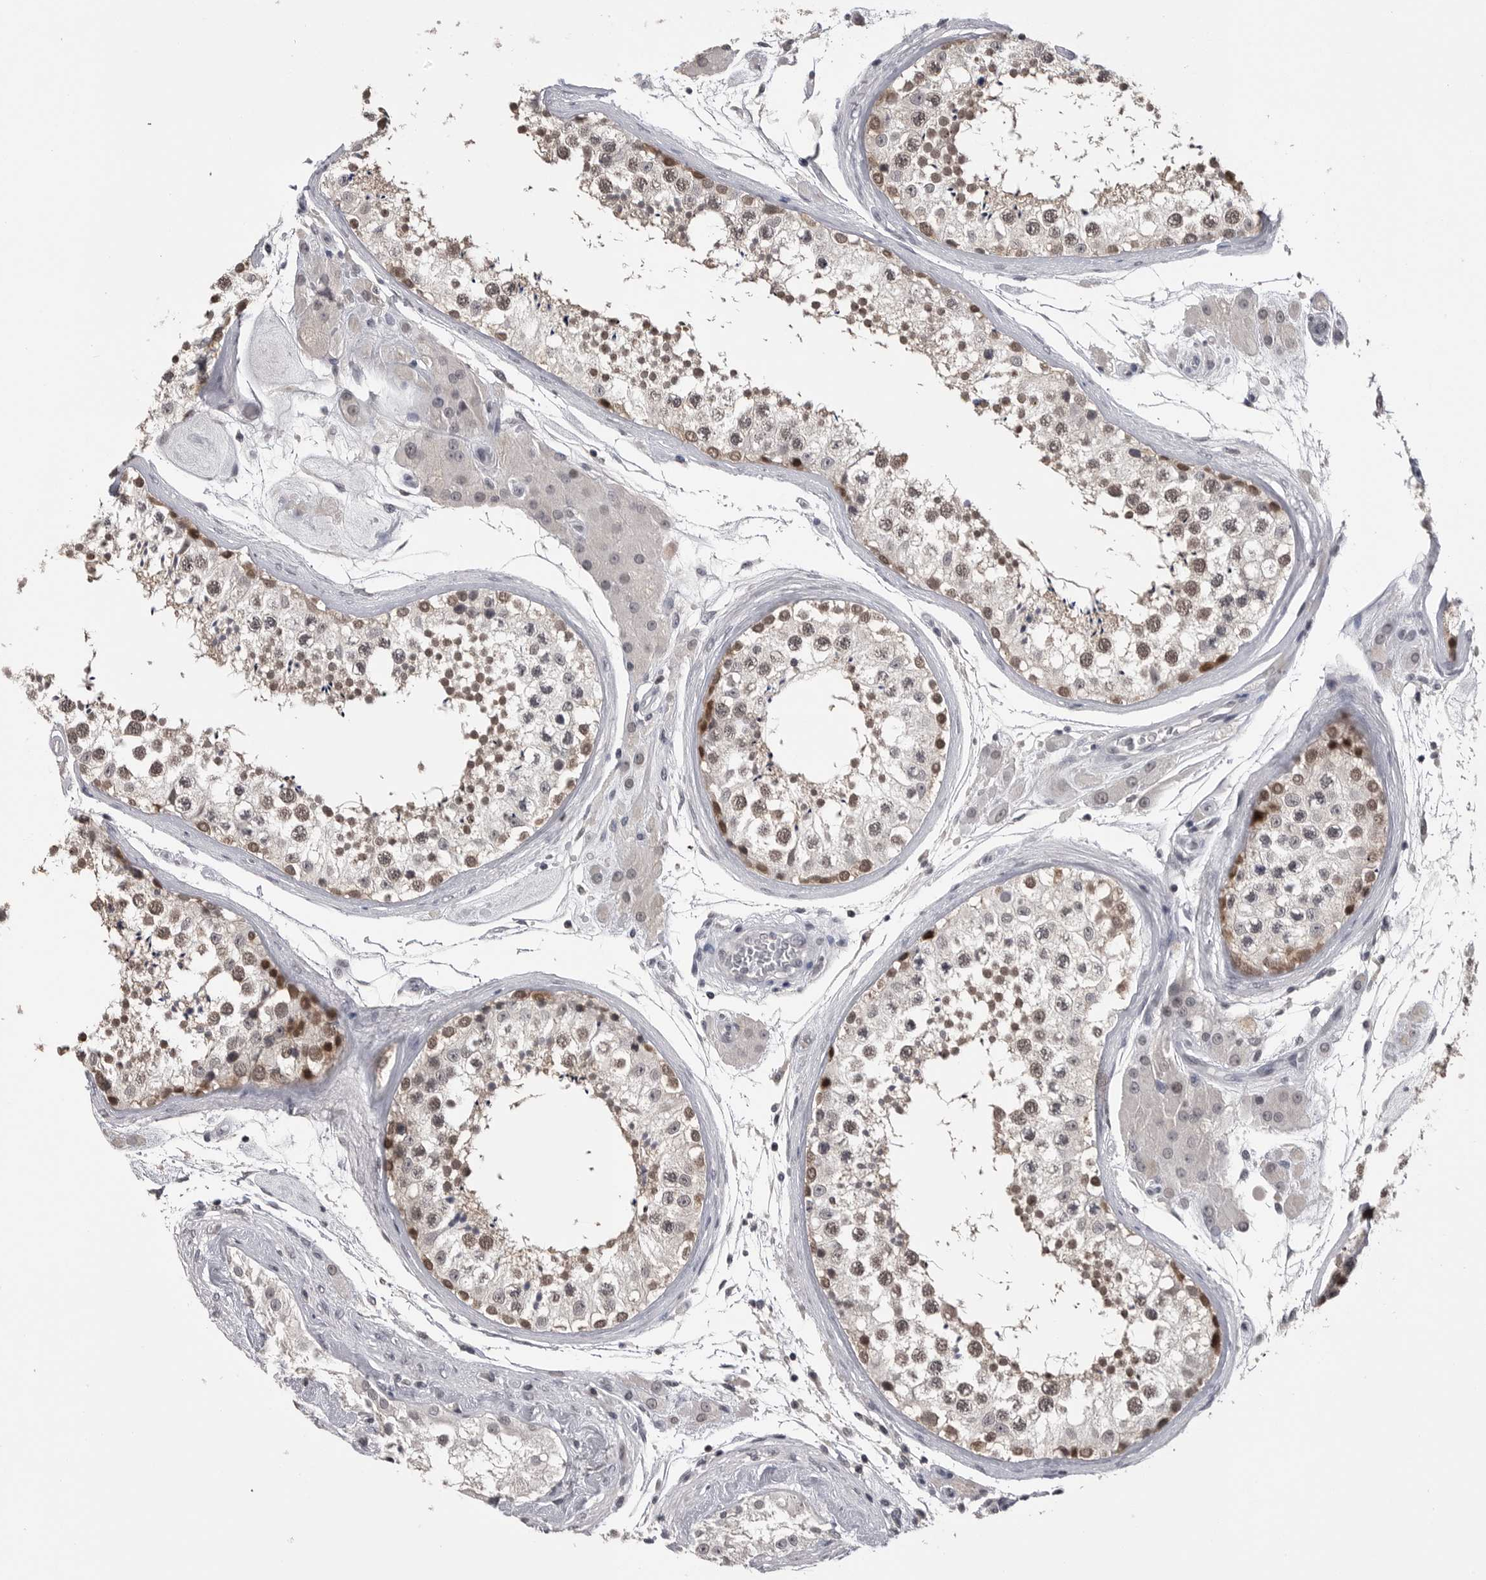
{"staining": {"intensity": "weak", "quantity": ">75%", "location": "nuclear"}, "tissue": "testis", "cell_type": "Cells in seminiferous ducts", "image_type": "normal", "snomed": [{"axis": "morphology", "description": "Normal tissue, NOS"}, {"axis": "topography", "description": "Testis"}], "caption": "High-power microscopy captured an IHC histopathology image of benign testis, revealing weak nuclear positivity in approximately >75% of cells in seminiferous ducts.", "gene": "DLG2", "patient": {"sex": "male", "age": 46}}